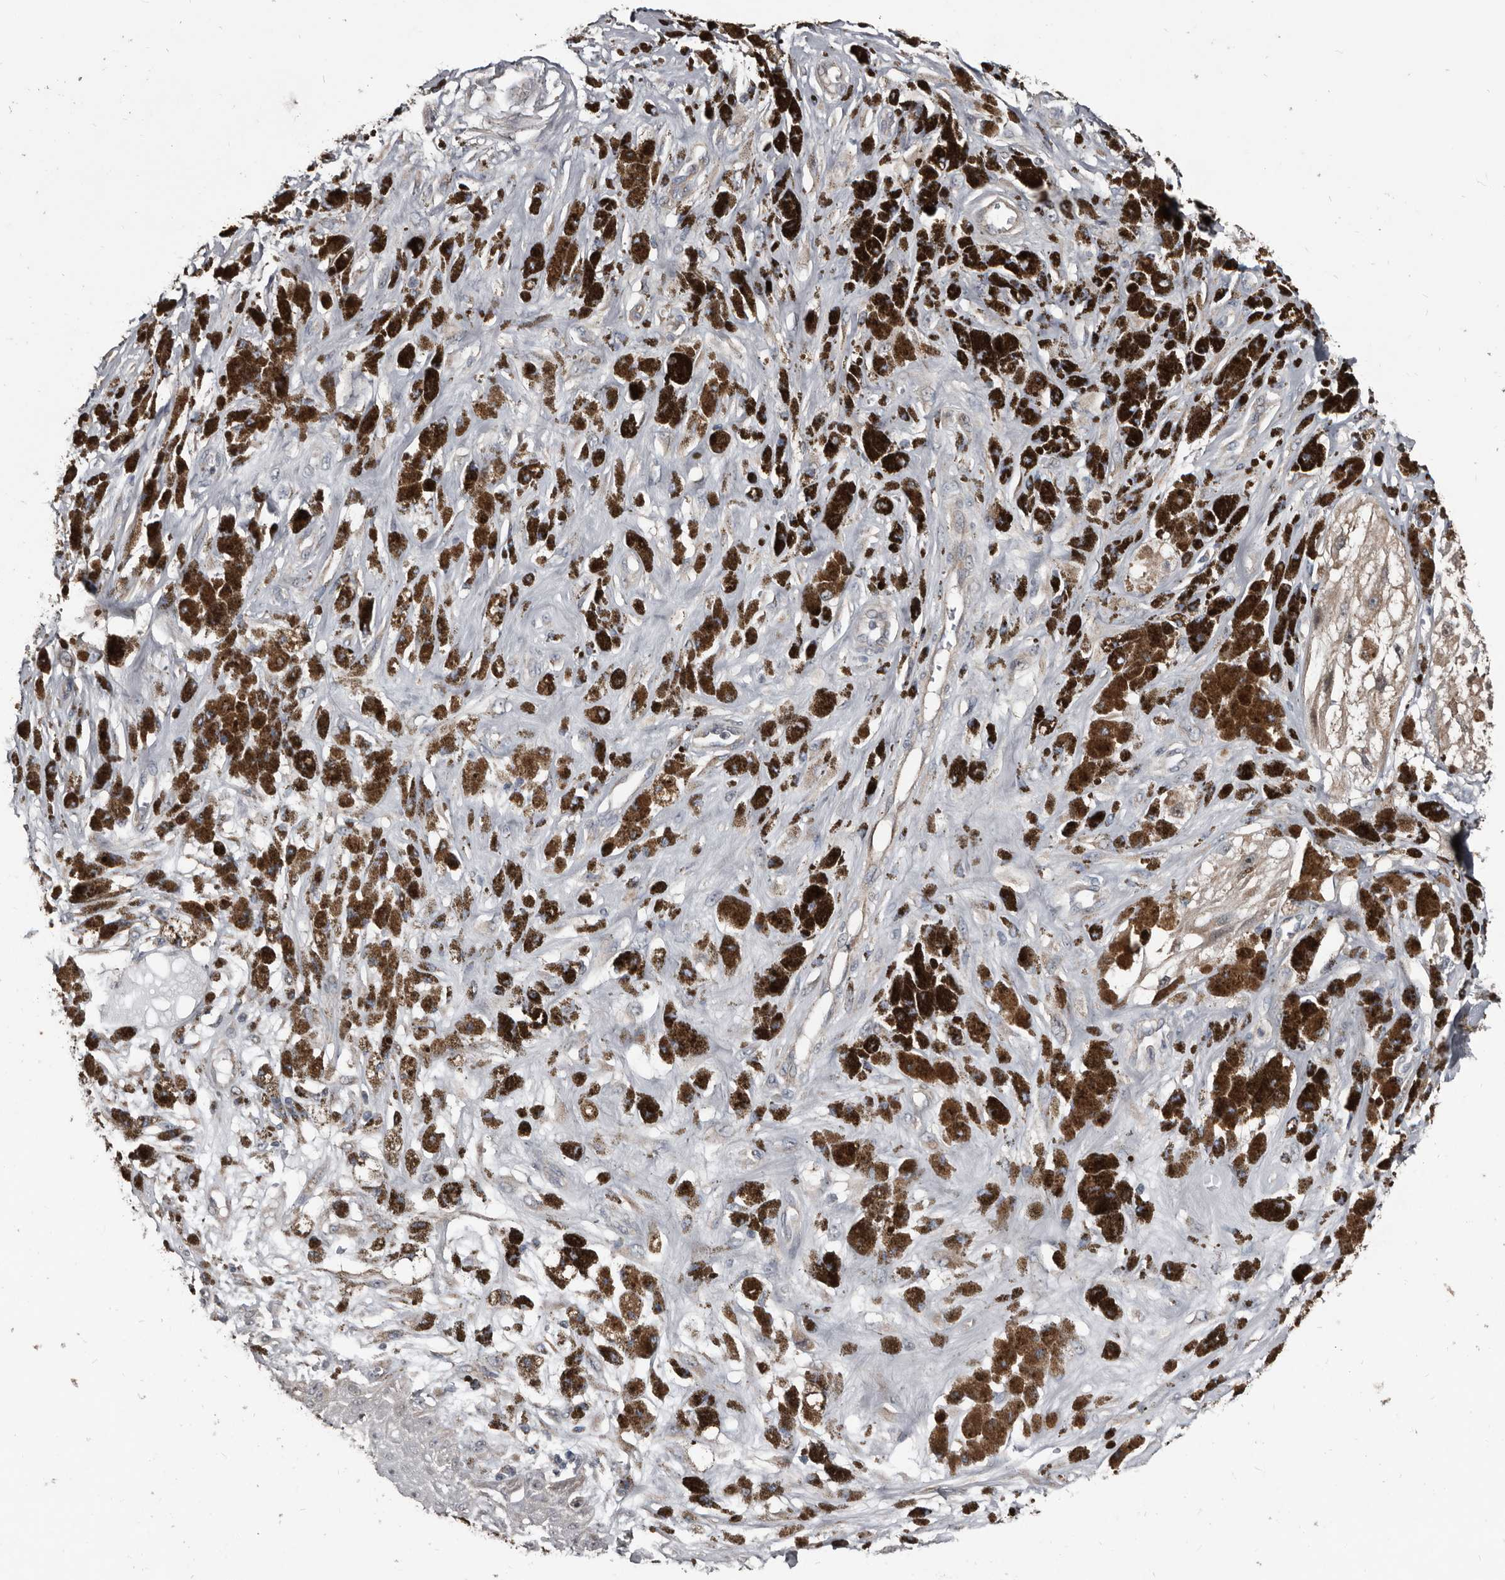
{"staining": {"intensity": "moderate", "quantity": ">75%", "location": "cytoplasmic/membranous"}, "tissue": "melanoma", "cell_type": "Tumor cells", "image_type": "cancer", "snomed": [{"axis": "morphology", "description": "Malignant melanoma, NOS"}, {"axis": "topography", "description": "Skin"}], "caption": "Immunohistochemistry (IHC) (DAB) staining of human malignant melanoma exhibits moderate cytoplasmic/membranous protein staining in about >75% of tumor cells.", "gene": "DHPS", "patient": {"sex": "male", "age": 88}}